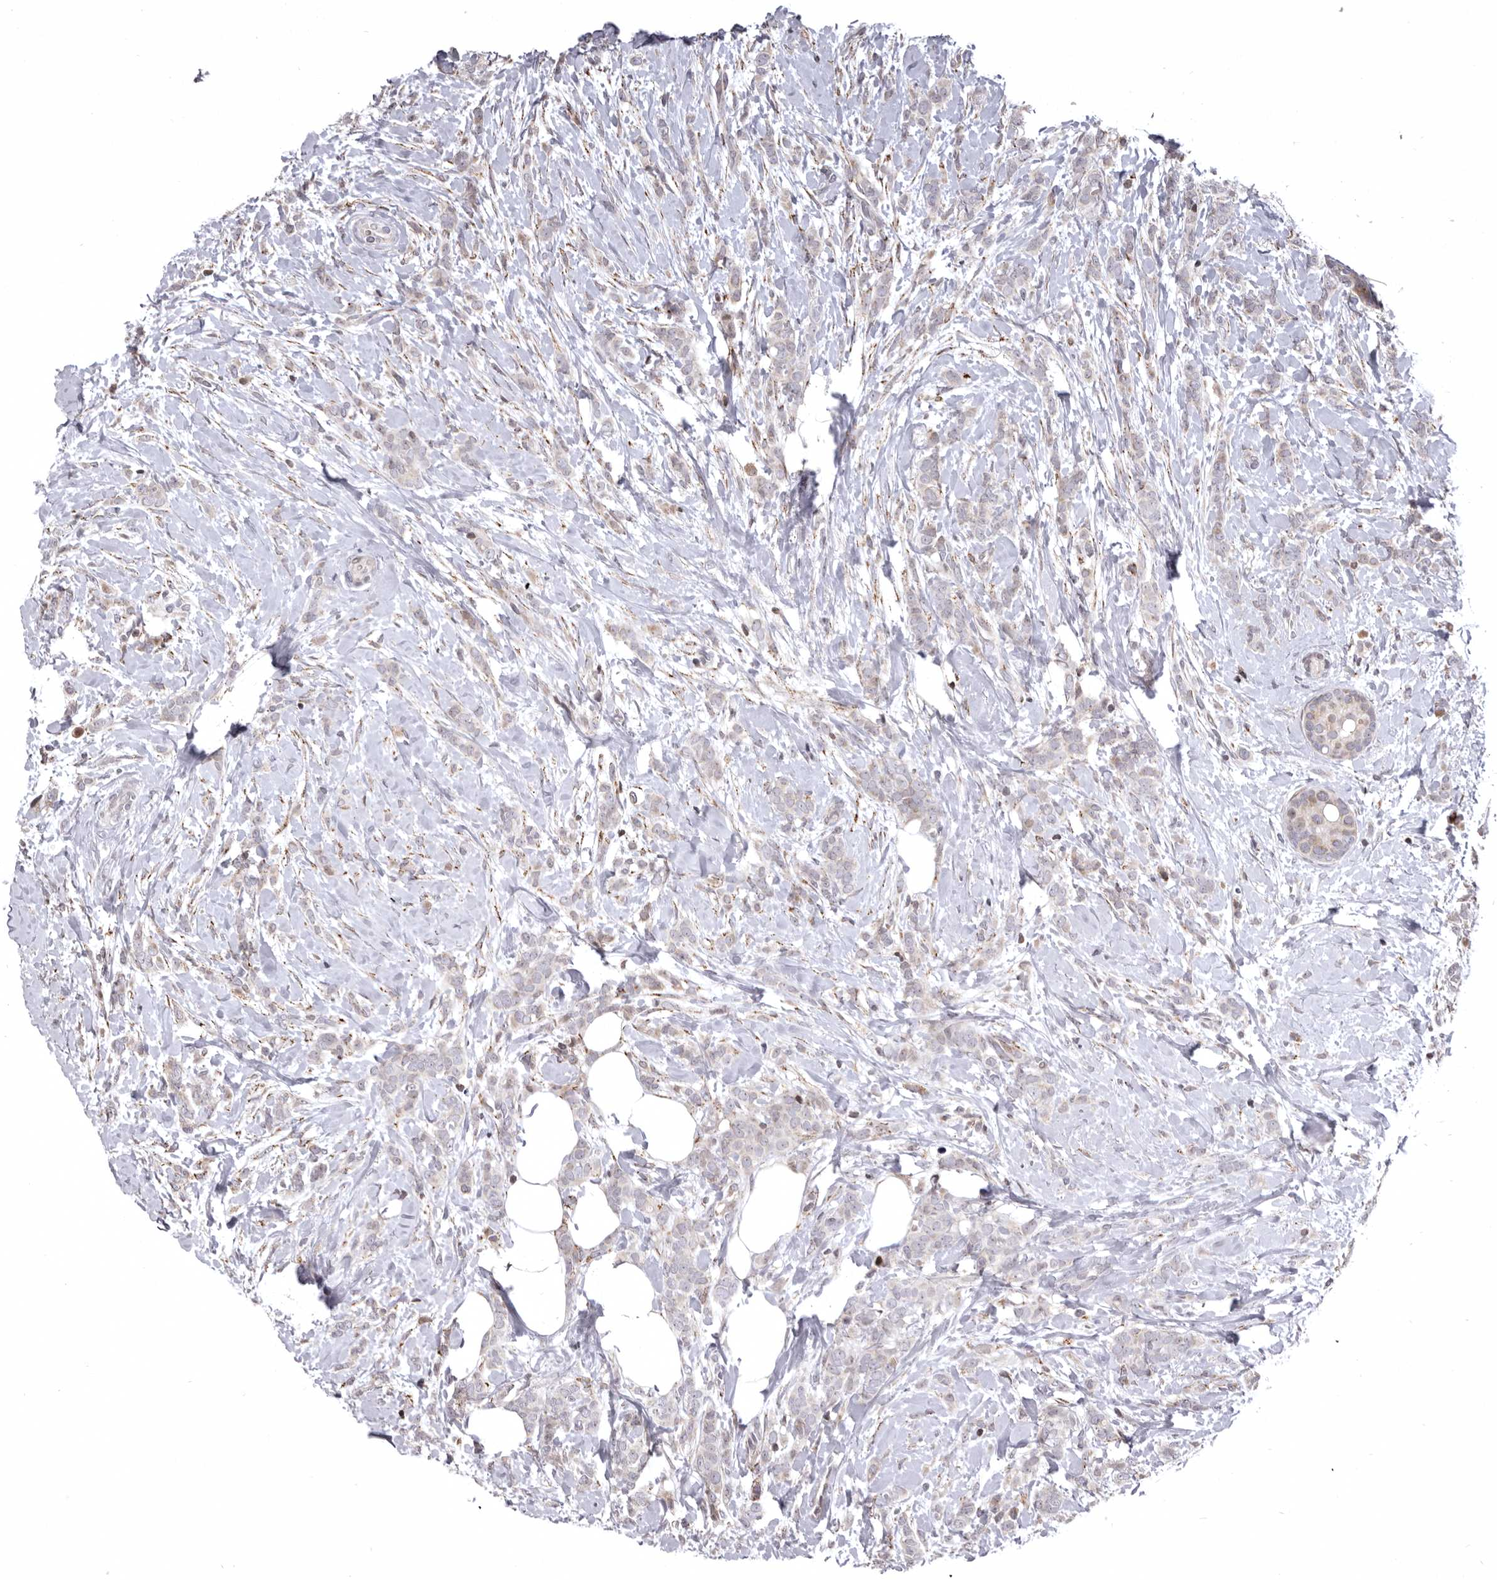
{"staining": {"intensity": "weak", "quantity": "25%-75%", "location": "cytoplasmic/membranous"}, "tissue": "breast cancer", "cell_type": "Tumor cells", "image_type": "cancer", "snomed": [{"axis": "morphology", "description": "Lobular carcinoma, in situ"}, {"axis": "morphology", "description": "Lobular carcinoma"}, {"axis": "topography", "description": "Breast"}], "caption": "A brown stain labels weak cytoplasmic/membranous expression of a protein in human breast cancer (lobular carcinoma) tumor cells. The staining was performed using DAB (3,3'-diaminobenzidine), with brown indicating positive protein expression. Nuclei are stained blue with hematoxylin.", "gene": "AZIN1", "patient": {"sex": "female", "age": 41}}